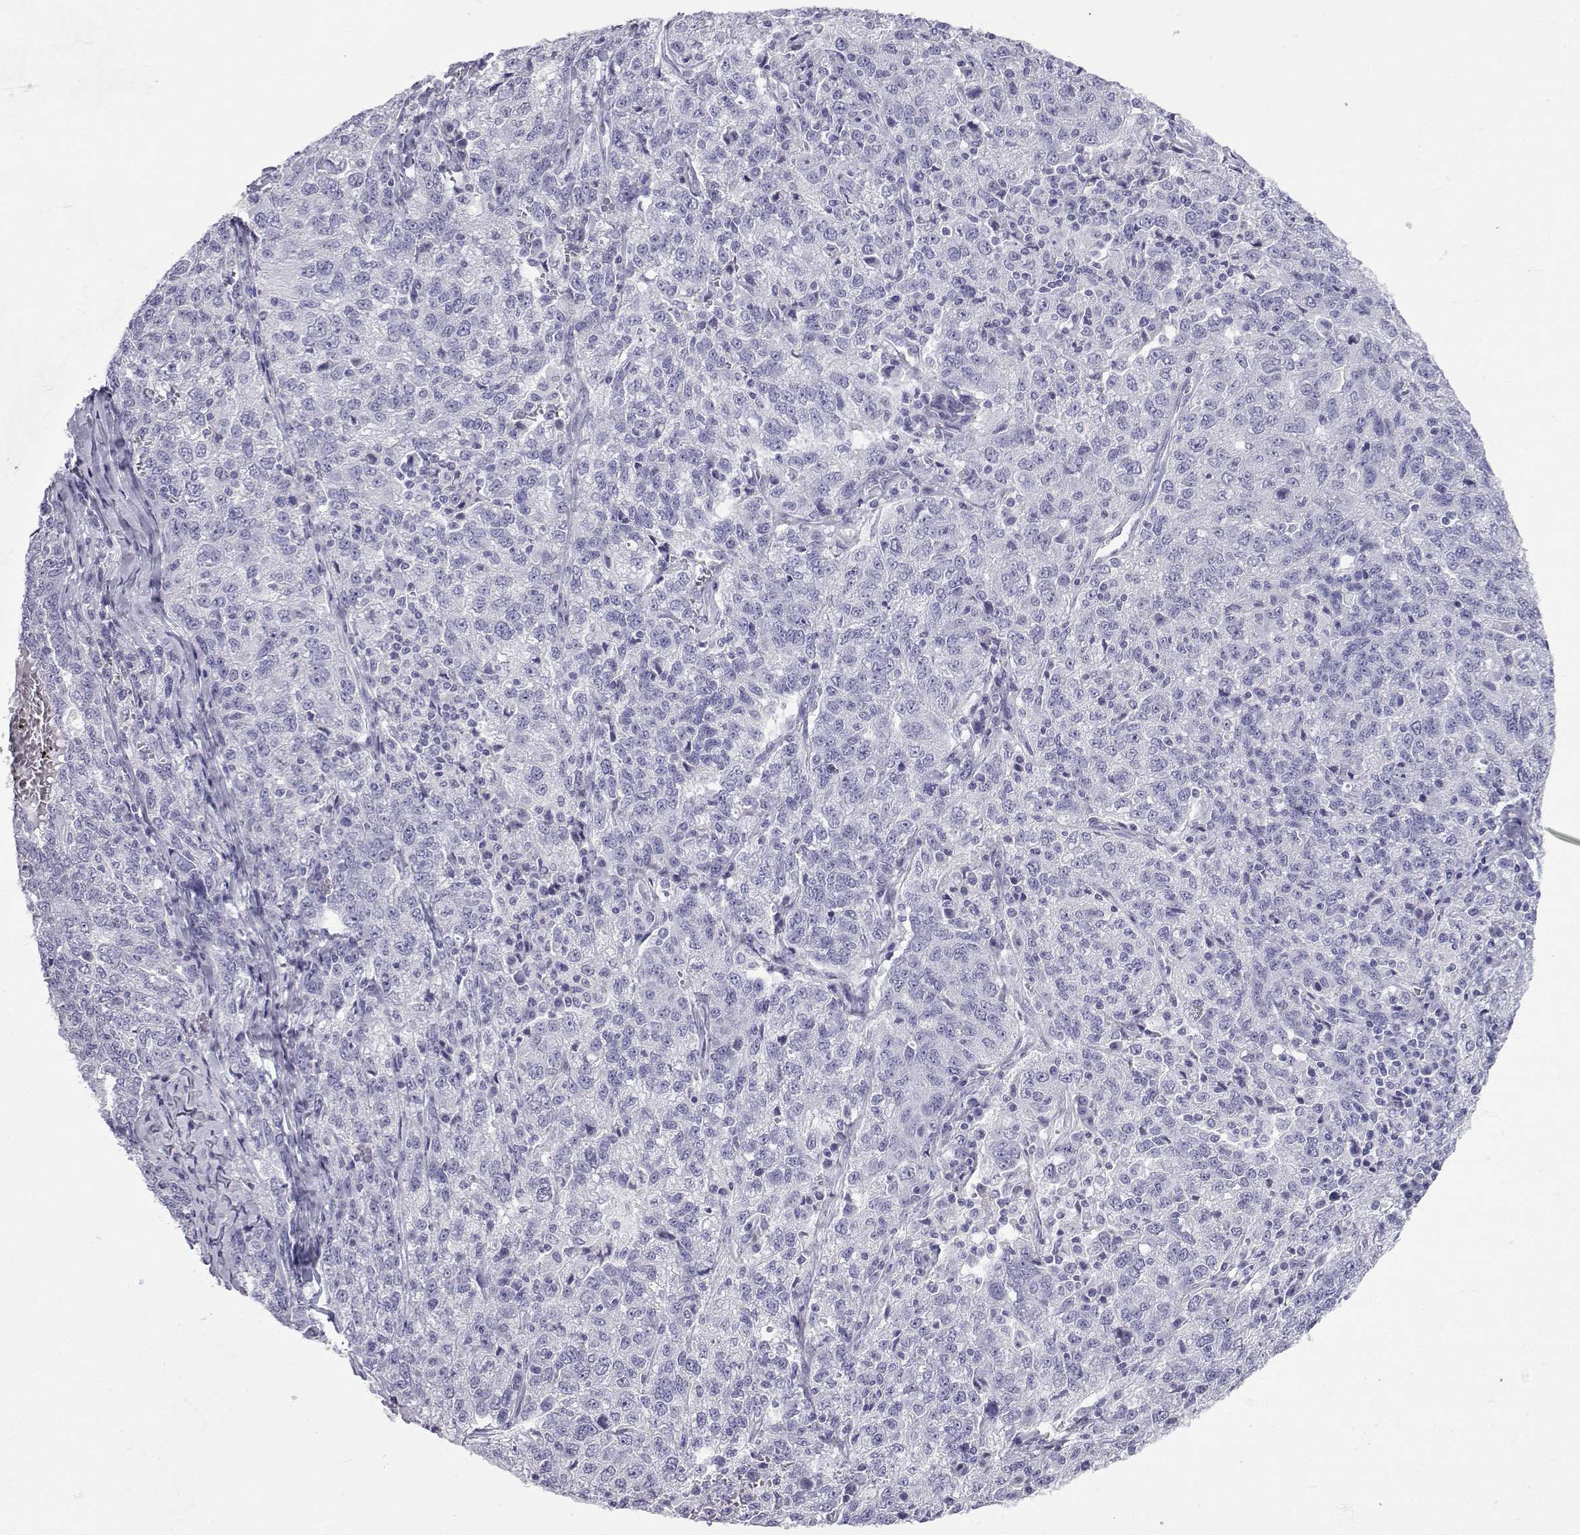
{"staining": {"intensity": "negative", "quantity": "none", "location": "none"}, "tissue": "ovarian cancer", "cell_type": "Tumor cells", "image_type": "cancer", "snomed": [{"axis": "morphology", "description": "Cystadenocarcinoma, serous, NOS"}, {"axis": "topography", "description": "Ovary"}], "caption": "Image shows no protein positivity in tumor cells of ovarian cancer (serous cystadenocarcinoma) tissue.", "gene": "SLC6A3", "patient": {"sex": "female", "age": 71}}